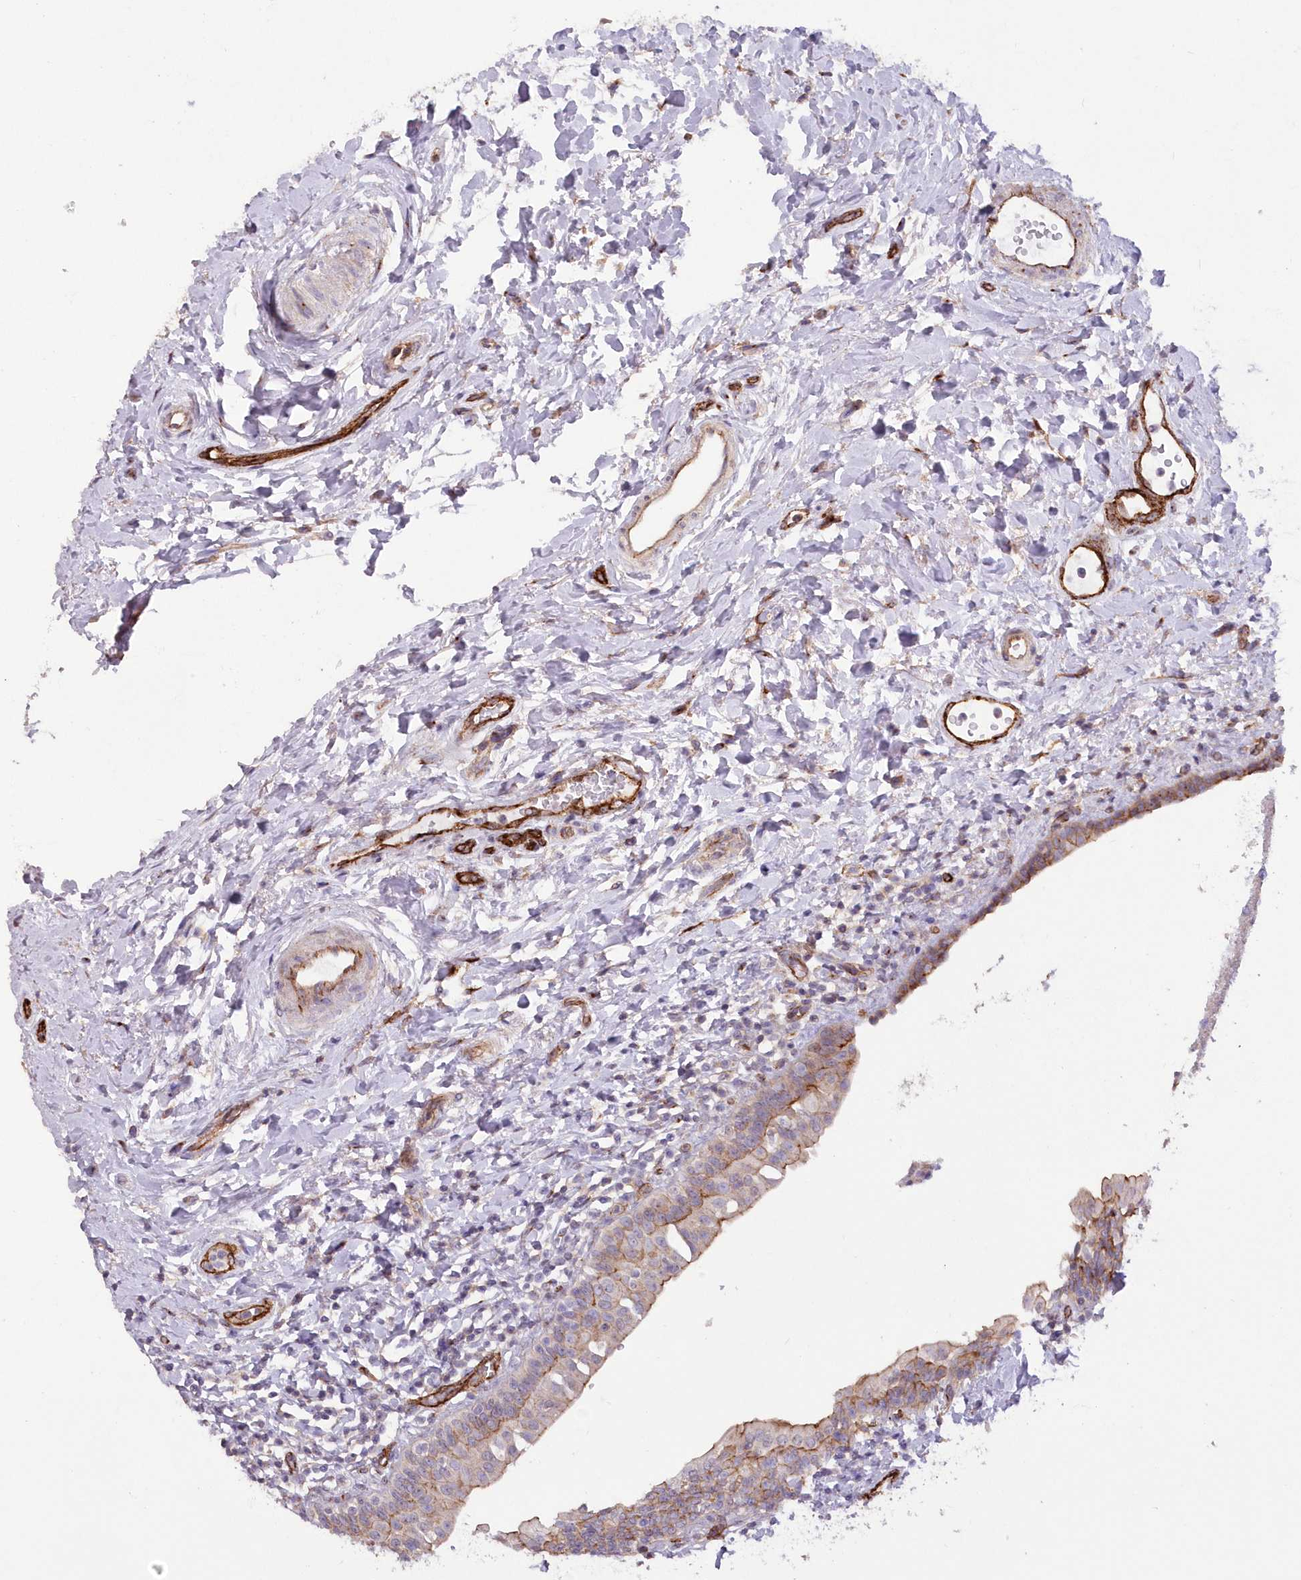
{"staining": {"intensity": "moderate", "quantity": "<25%", "location": "cytoplasmic/membranous"}, "tissue": "urinary bladder", "cell_type": "Urothelial cells", "image_type": "normal", "snomed": [{"axis": "morphology", "description": "Normal tissue, NOS"}, {"axis": "topography", "description": "Urinary bladder"}], "caption": "The image displays immunohistochemical staining of unremarkable urinary bladder. There is moderate cytoplasmic/membranous expression is seen in about <25% of urothelial cells.", "gene": "RAB11FIP5", "patient": {"sex": "male", "age": 83}}